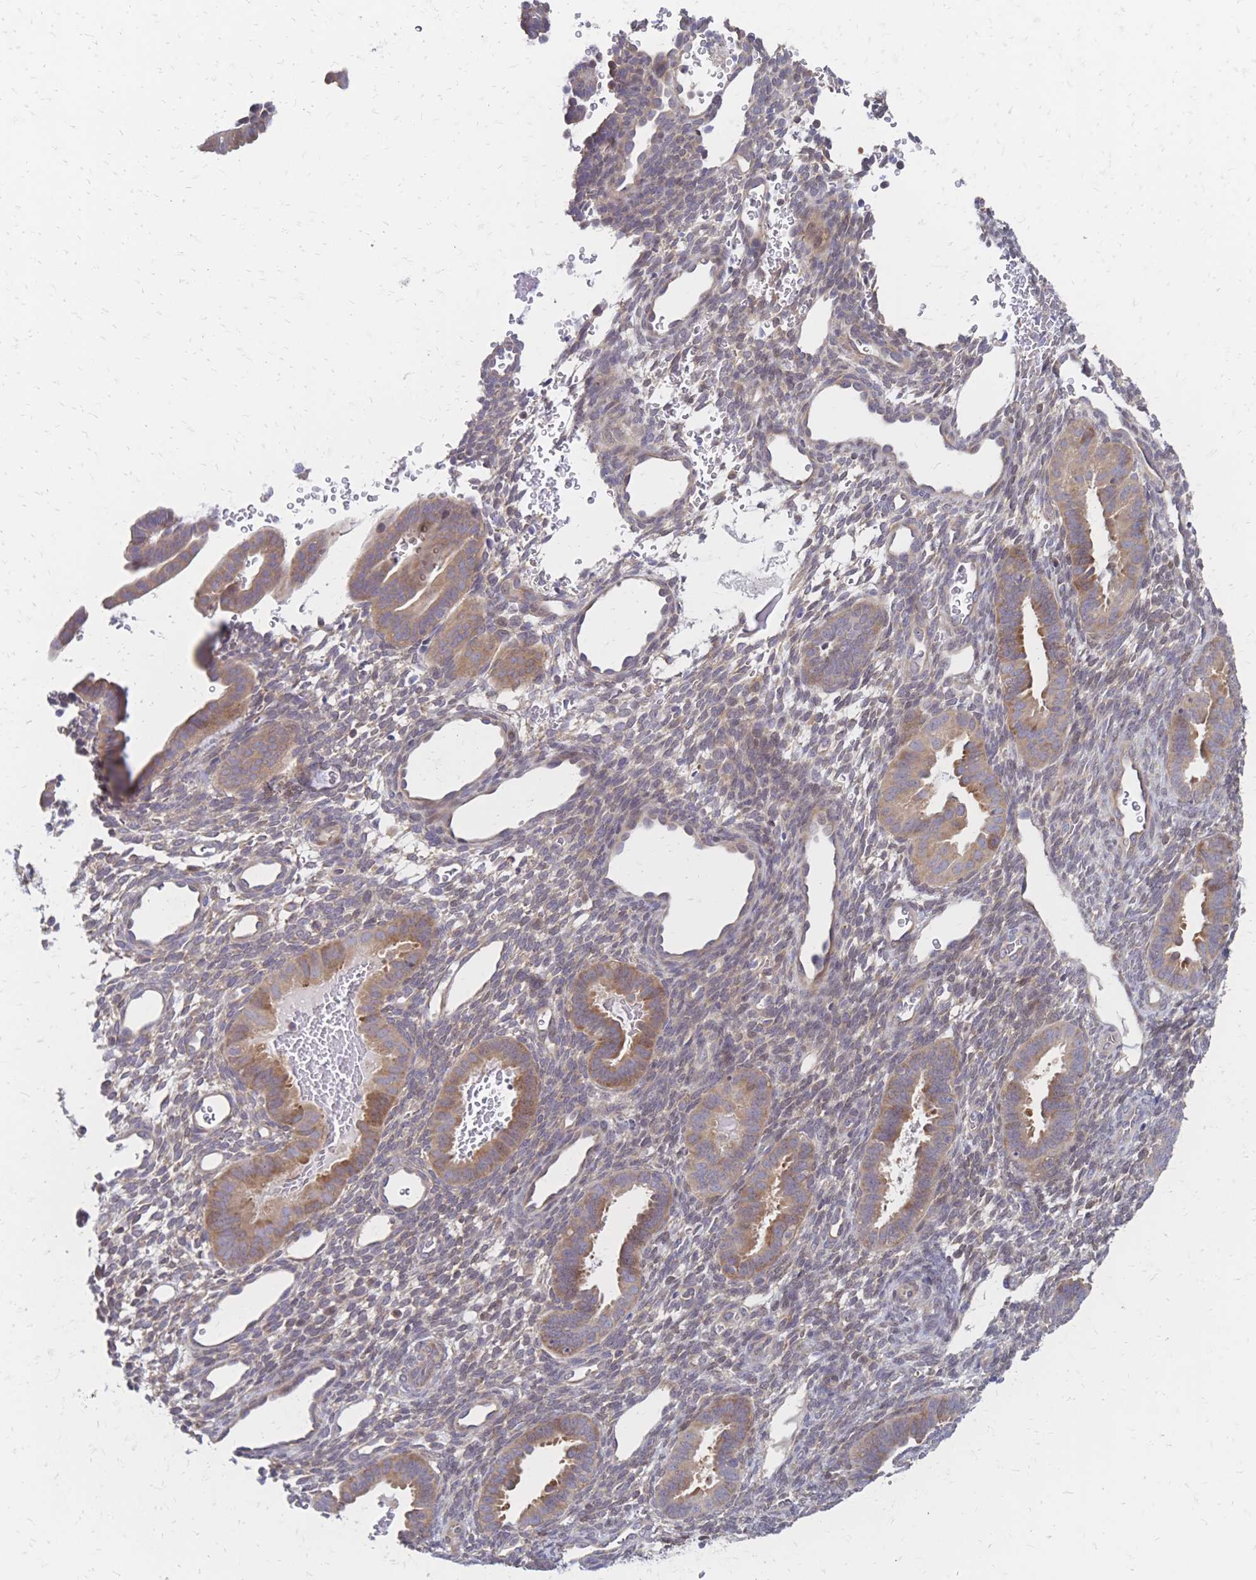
{"staining": {"intensity": "negative", "quantity": "none", "location": "none"}, "tissue": "endometrium", "cell_type": "Cells in endometrial stroma", "image_type": "normal", "snomed": [{"axis": "morphology", "description": "Normal tissue, NOS"}, {"axis": "topography", "description": "Endometrium"}], "caption": "Human endometrium stained for a protein using immunohistochemistry displays no expression in cells in endometrial stroma.", "gene": "CBX7", "patient": {"sex": "female", "age": 34}}